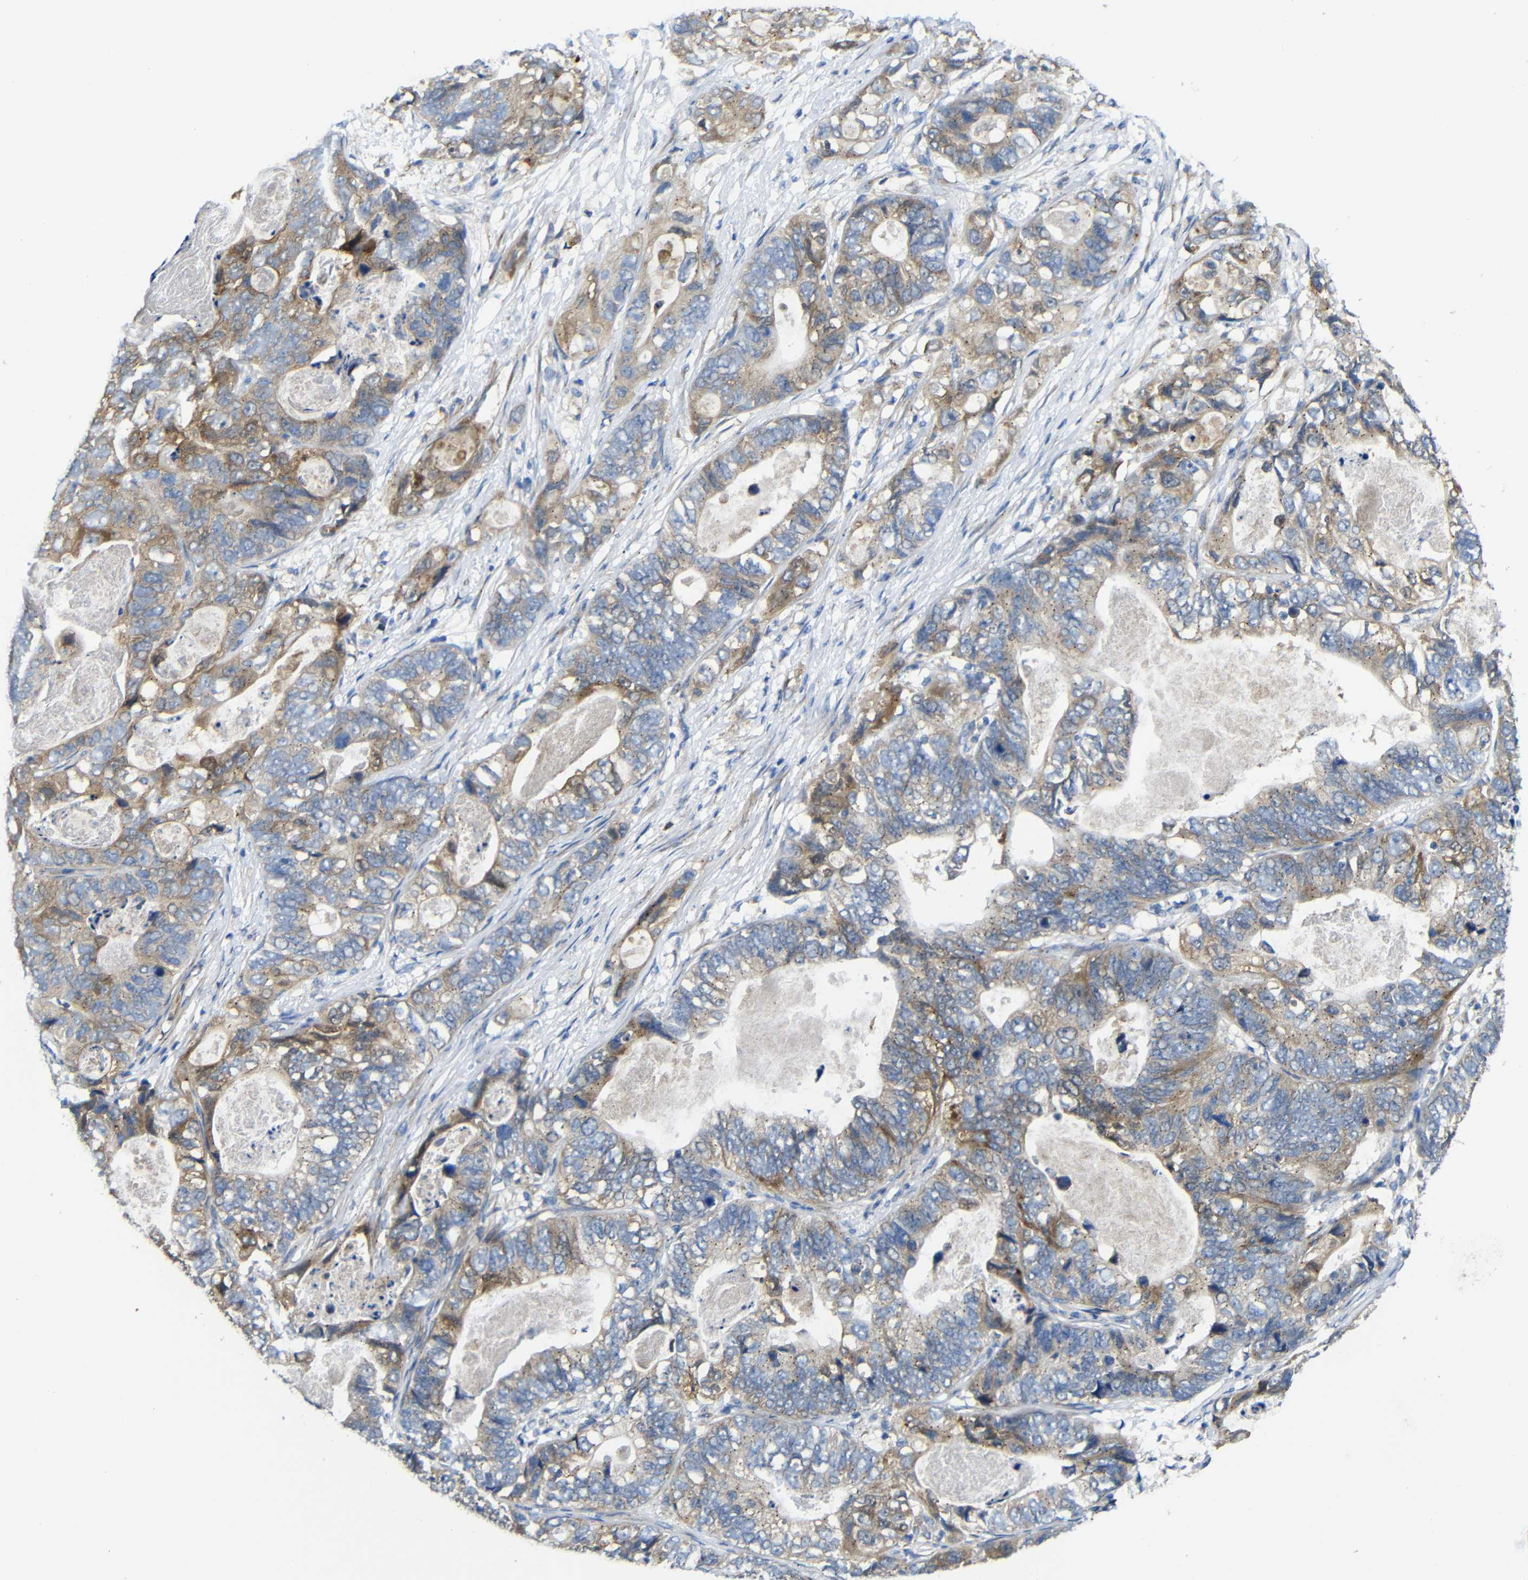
{"staining": {"intensity": "moderate", "quantity": "25%-75%", "location": "cytoplasmic/membranous"}, "tissue": "stomach cancer", "cell_type": "Tumor cells", "image_type": "cancer", "snomed": [{"axis": "morphology", "description": "Adenocarcinoma, NOS"}, {"axis": "topography", "description": "Stomach"}], "caption": "This photomicrograph shows IHC staining of adenocarcinoma (stomach), with medium moderate cytoplasmic/membranous positivity in approximately 25%-75% of tumor cells.", "gene": "DDRGK1", "patient": {"sex": "female", "age": 89}}